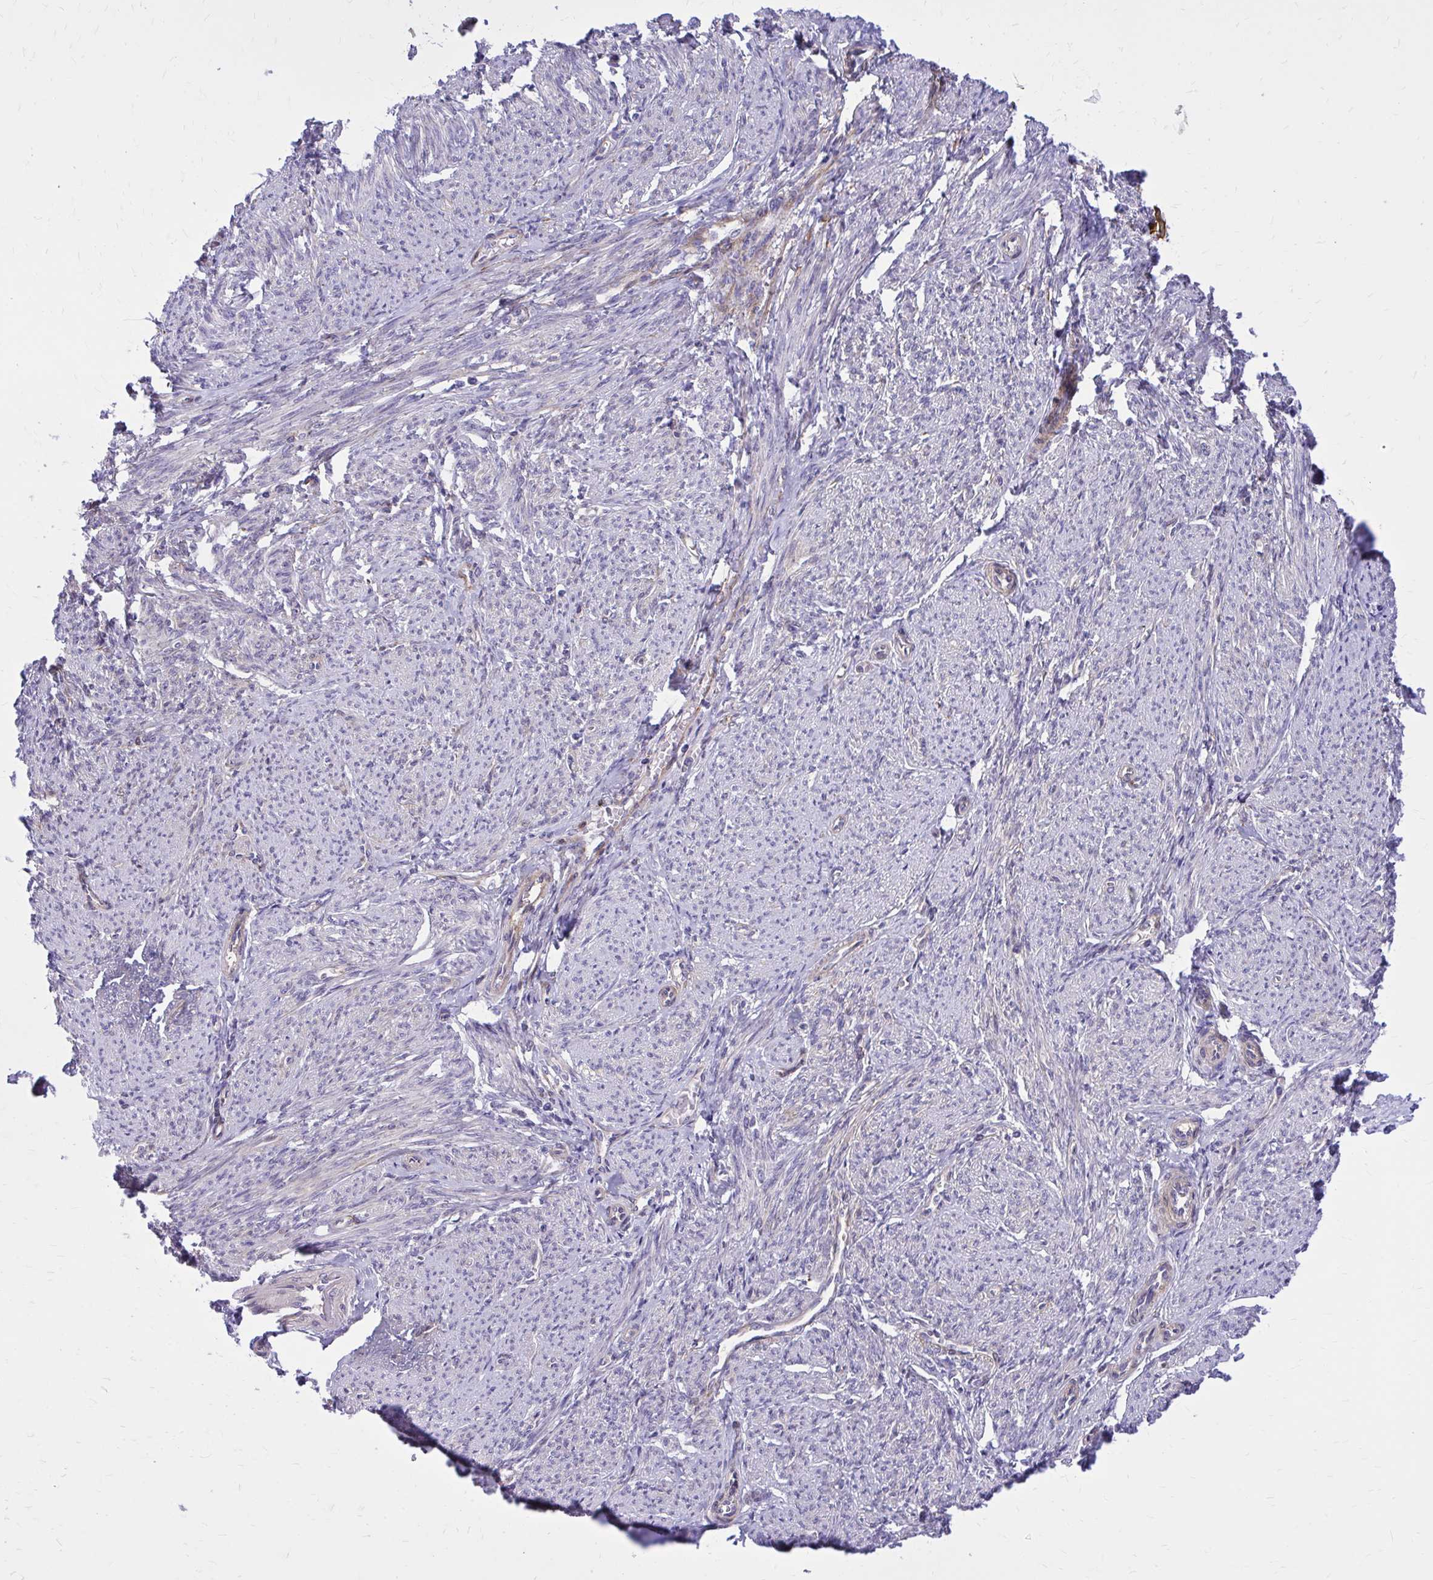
{"staining": {"intensity": "moderate", "quantity": "<25%", "location": "cytoplasmic/membranous"}, "tissue": "smooth muscle", "cell_type": "Smooth muscle cells", "image_type": "normal", "snomed": [{"axis": "morphology", "description": "Normal tissue, NOS"}, {"axis": "topography", "description": "Smooth muscle"}], "caption": "High-power microscopy captured an immunohistochemistry (IHC) image of normal smooth muscle, revealing moderate cytoplasmic/membranous expression in about <25% of smooth muscle cells. (brown staining indicates protein expression, while blue staining denotes nuclei).", "gene": "ADAMTSL1", "patient": {"sex": "female", "age": 65}}